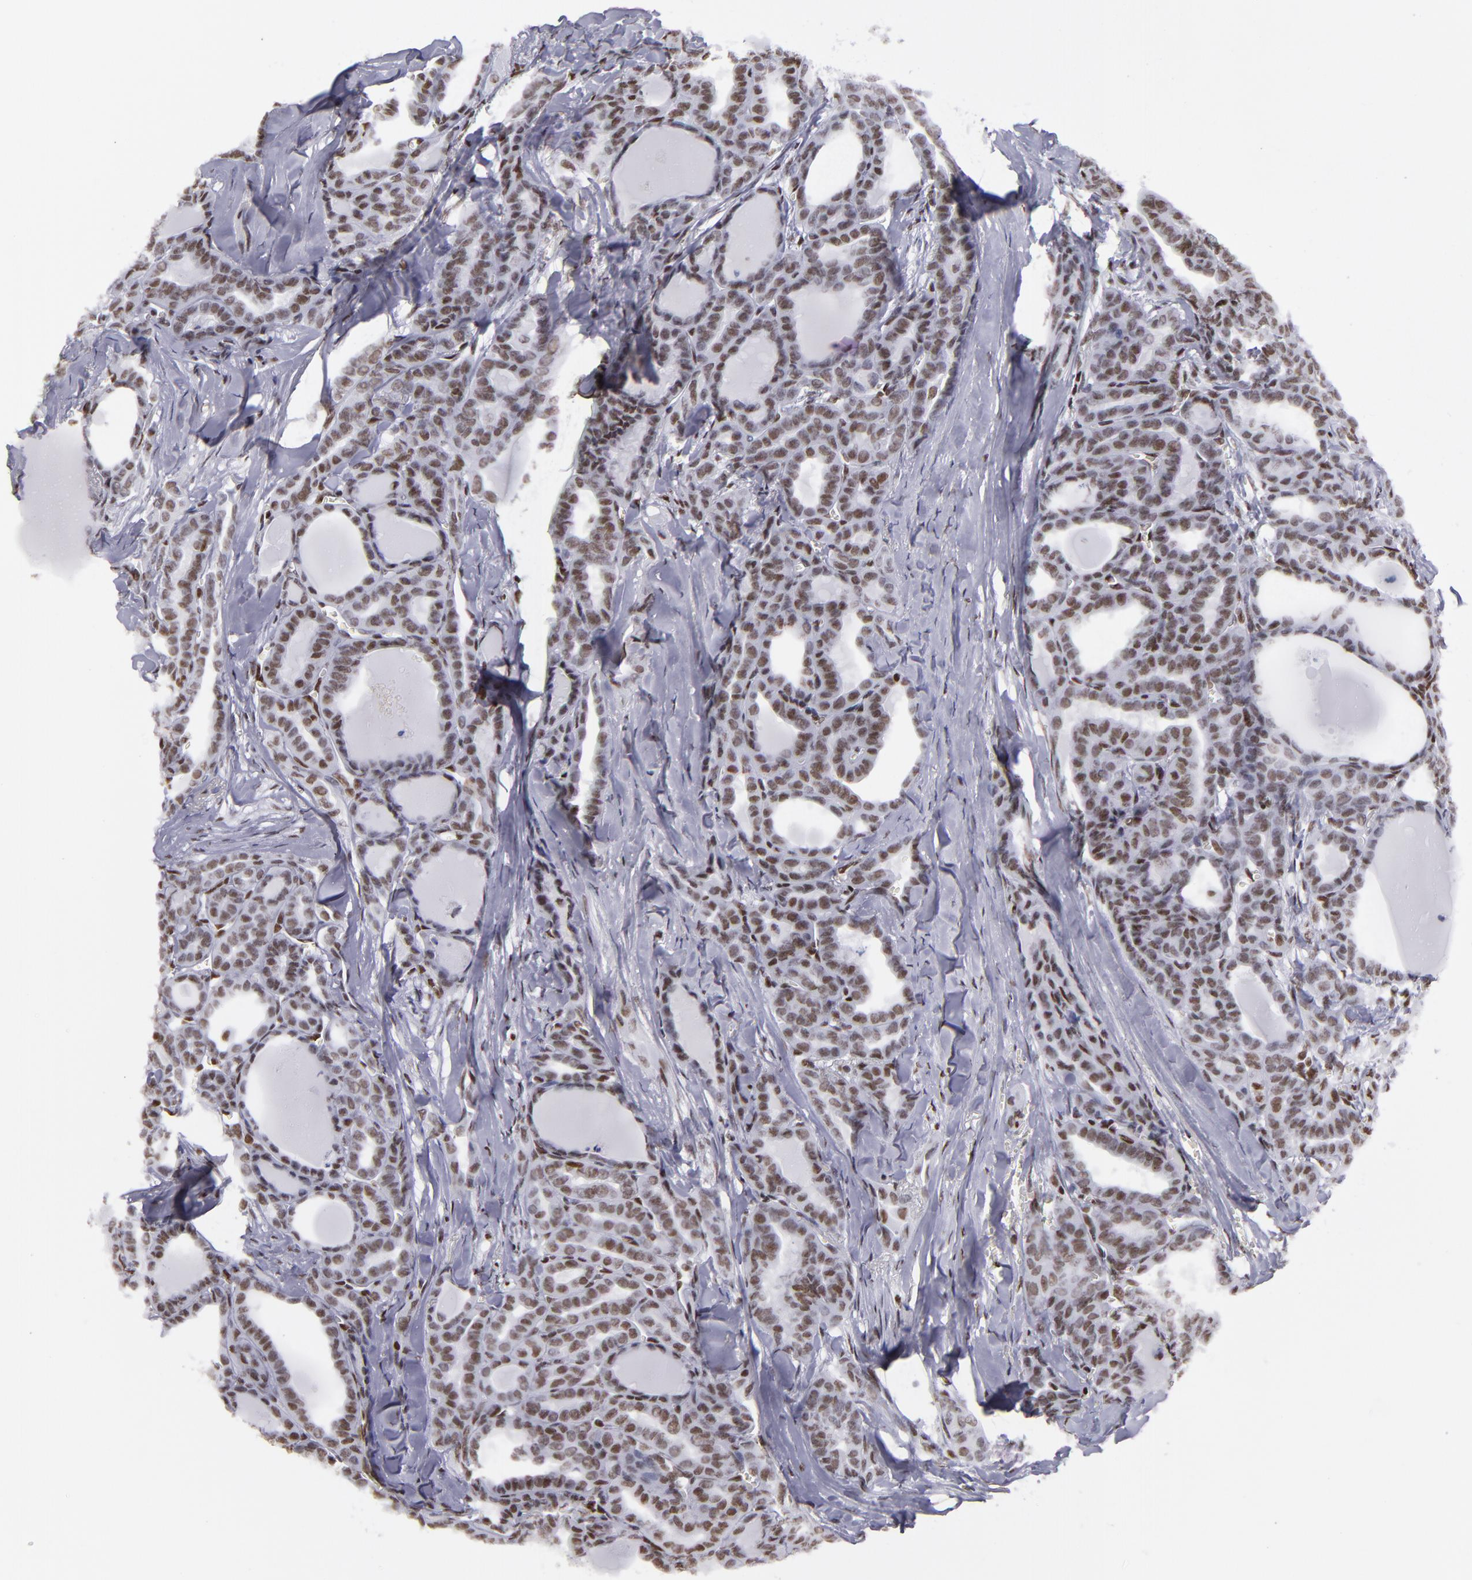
{"staining": {"intensity": "moderate", "quantity": ">75%", "location": "nuclear"}, "tissue": "thyroid cancer", "cell_type": "Tumor cells", "image_type": "cancer", "snomed": [{"axis": "morphology", "description": "Carcinoma, NOS"}, {"axis": "topography", "description": "Thyroid gland"}], "caption": "Thyroid cancer tissue reveals moderate nuclear expression in about >75% of tumor cells, visualized by immunohistochemistry. (Brightfield microscopy of DAB IHC at high magnification).", "gene": "TERF2", "patient": {"sex": "female", "age": 91}}